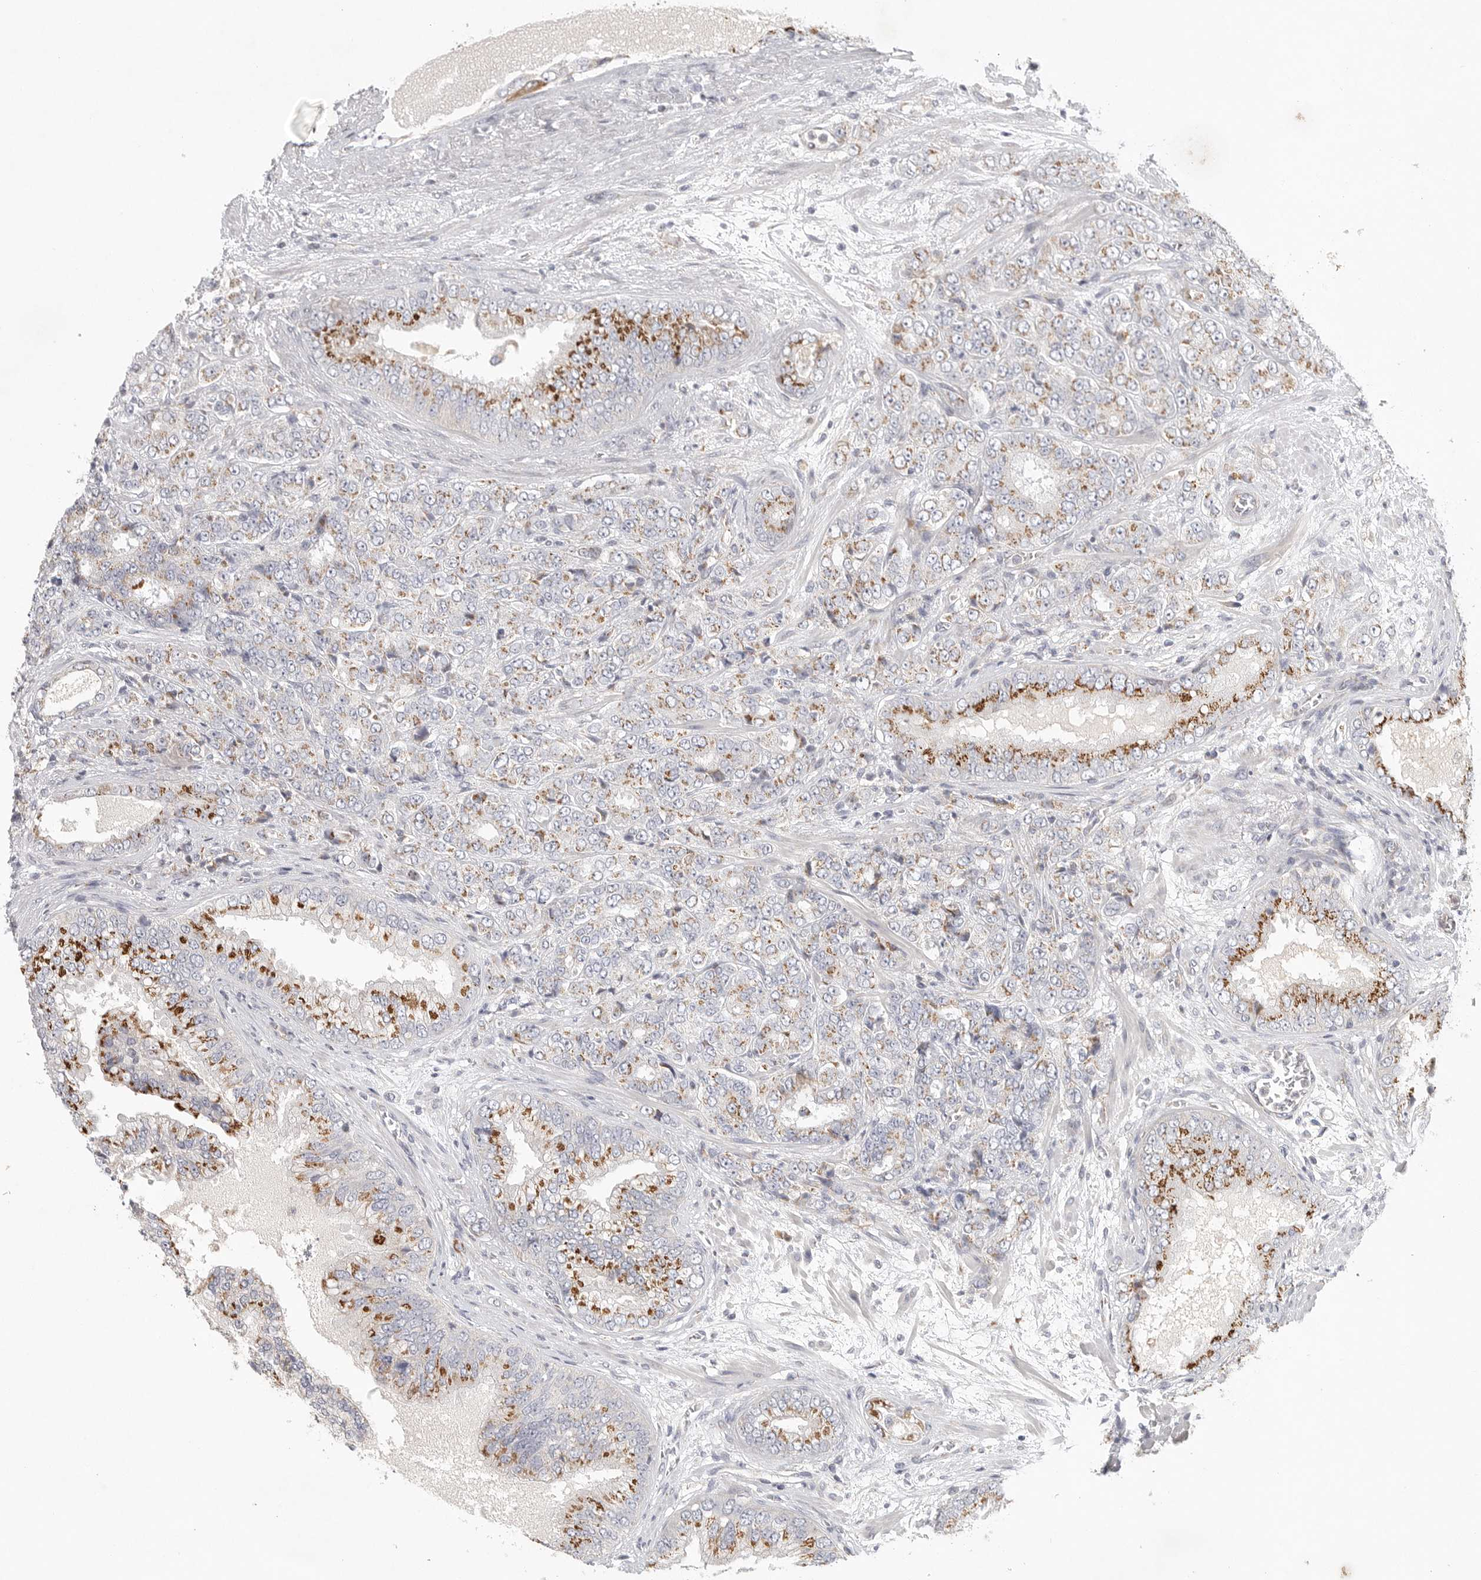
{"staining": {"intensity": "moderate", "quantity": ">75%", "location": "cytoplasmic/membranous"}, "tissue": "prostate cancer", "cell_type": "Tumor cells", "image_type": "cancer", "snomed": [{"axis": "morphology", "description": "Adenocarcinoma, High grade"}, {"axis": "topography", "description": "Prostate"}], "caption": "Prostate adenocarcinoma (high-grade) tissue shows moderate cytoplasmic/membranous expression in about >75% of tumor cells, visualized by immunohistochemistry.", "gene": "SLC25A26", "patient": {"sex": "male", "age": 58}}